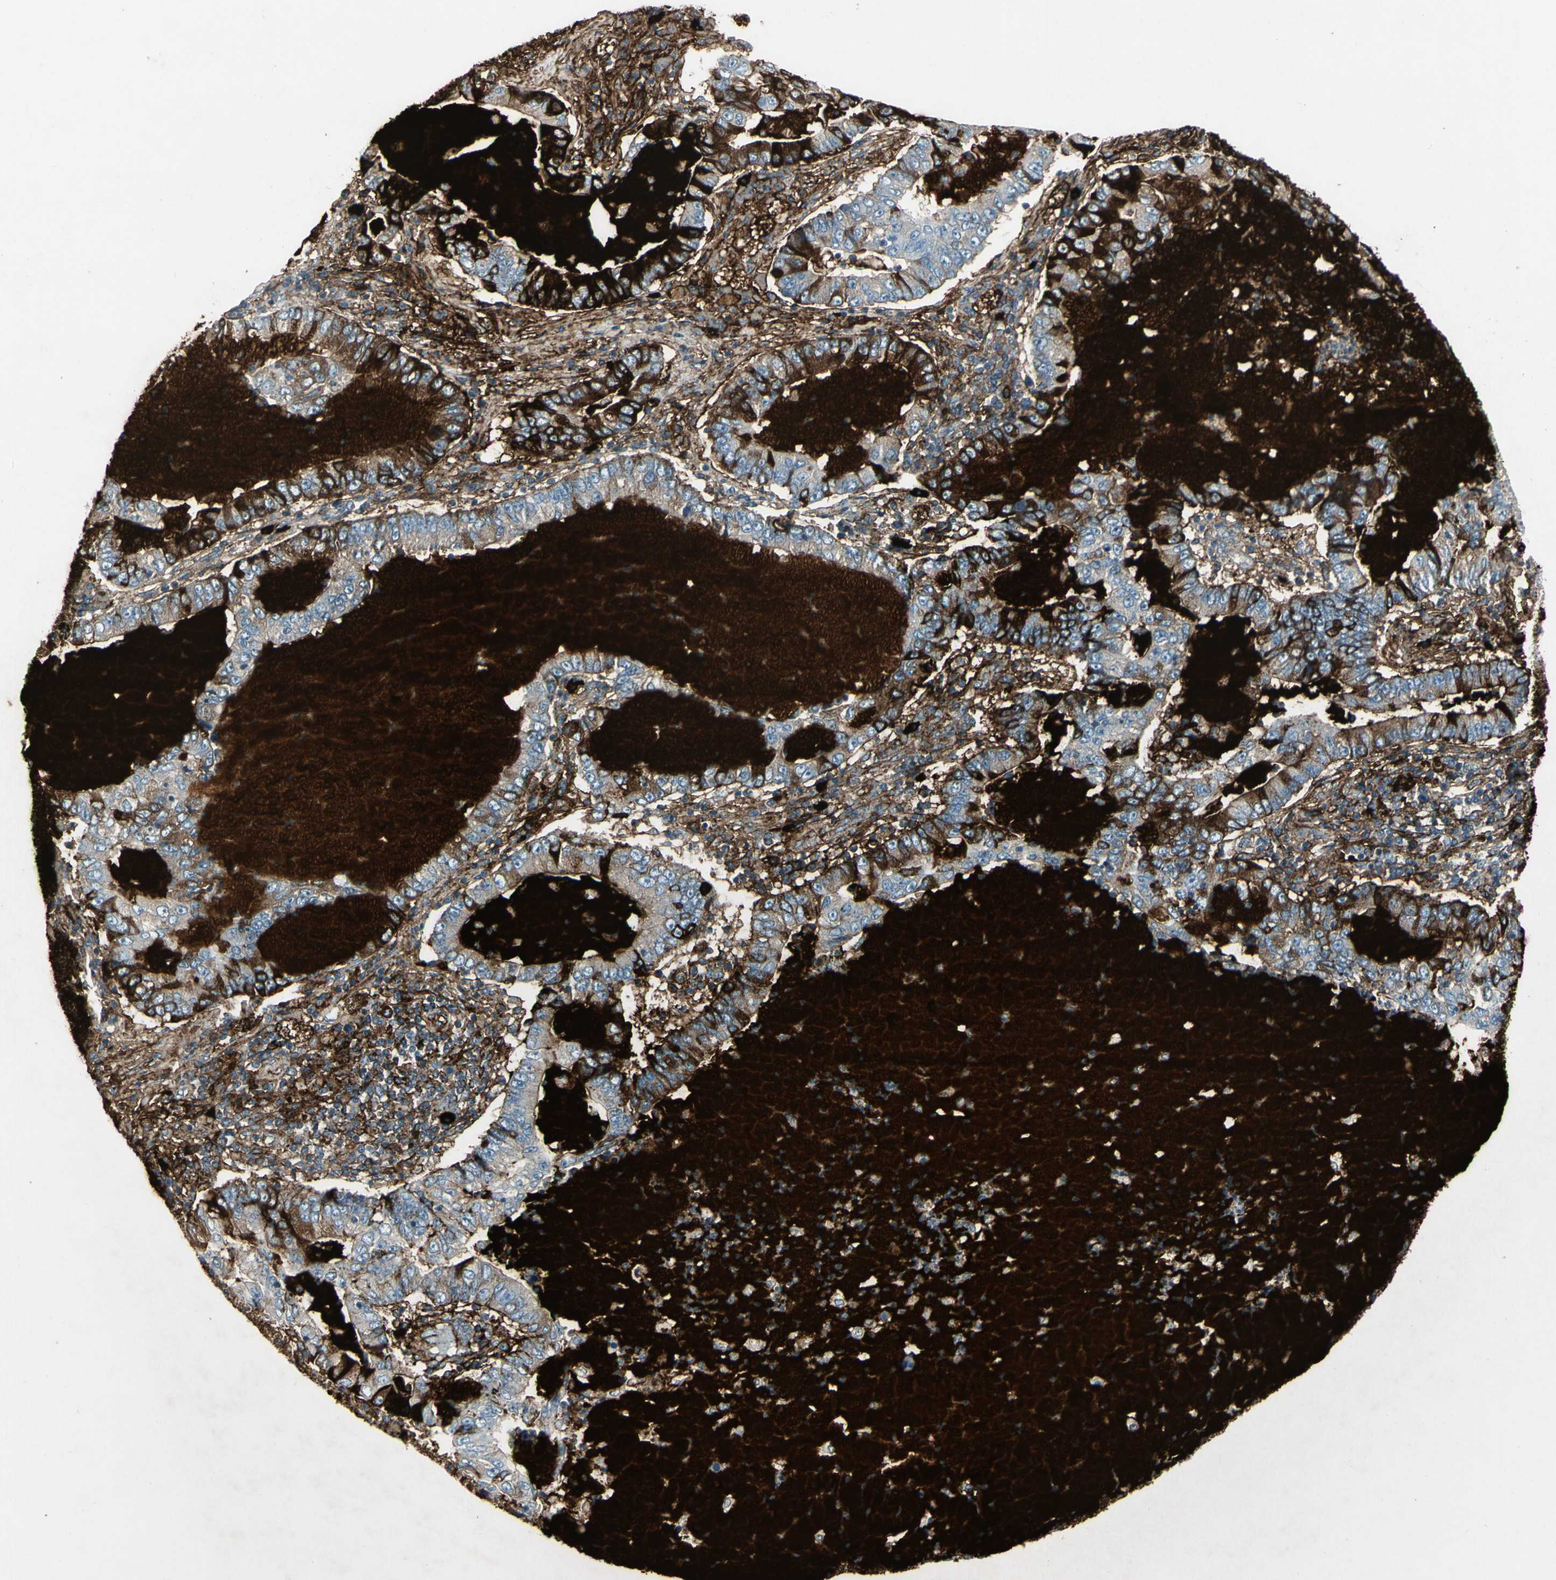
{"staining": {"intensity": "strong", "quantity": "25%-75%", "location": "cytoplasmic/membranous"}, "tissue": "lung cancer", "cell_type": "Tumor cells", "image_type": "cancer", "snomed": [{"axis": "morphology", "description": "Adenocarcinoma, NOS"}, {"axis": "topography", "description": "Lung"}], "caption": "Lung adenocarcinoma stained with a brown dye shows strong cytoplasmic/membranous positive positivity in about 25%-75% of tumor cells.", "gene": "IGHM", "patient": {"sex": "female", "age": 51}}